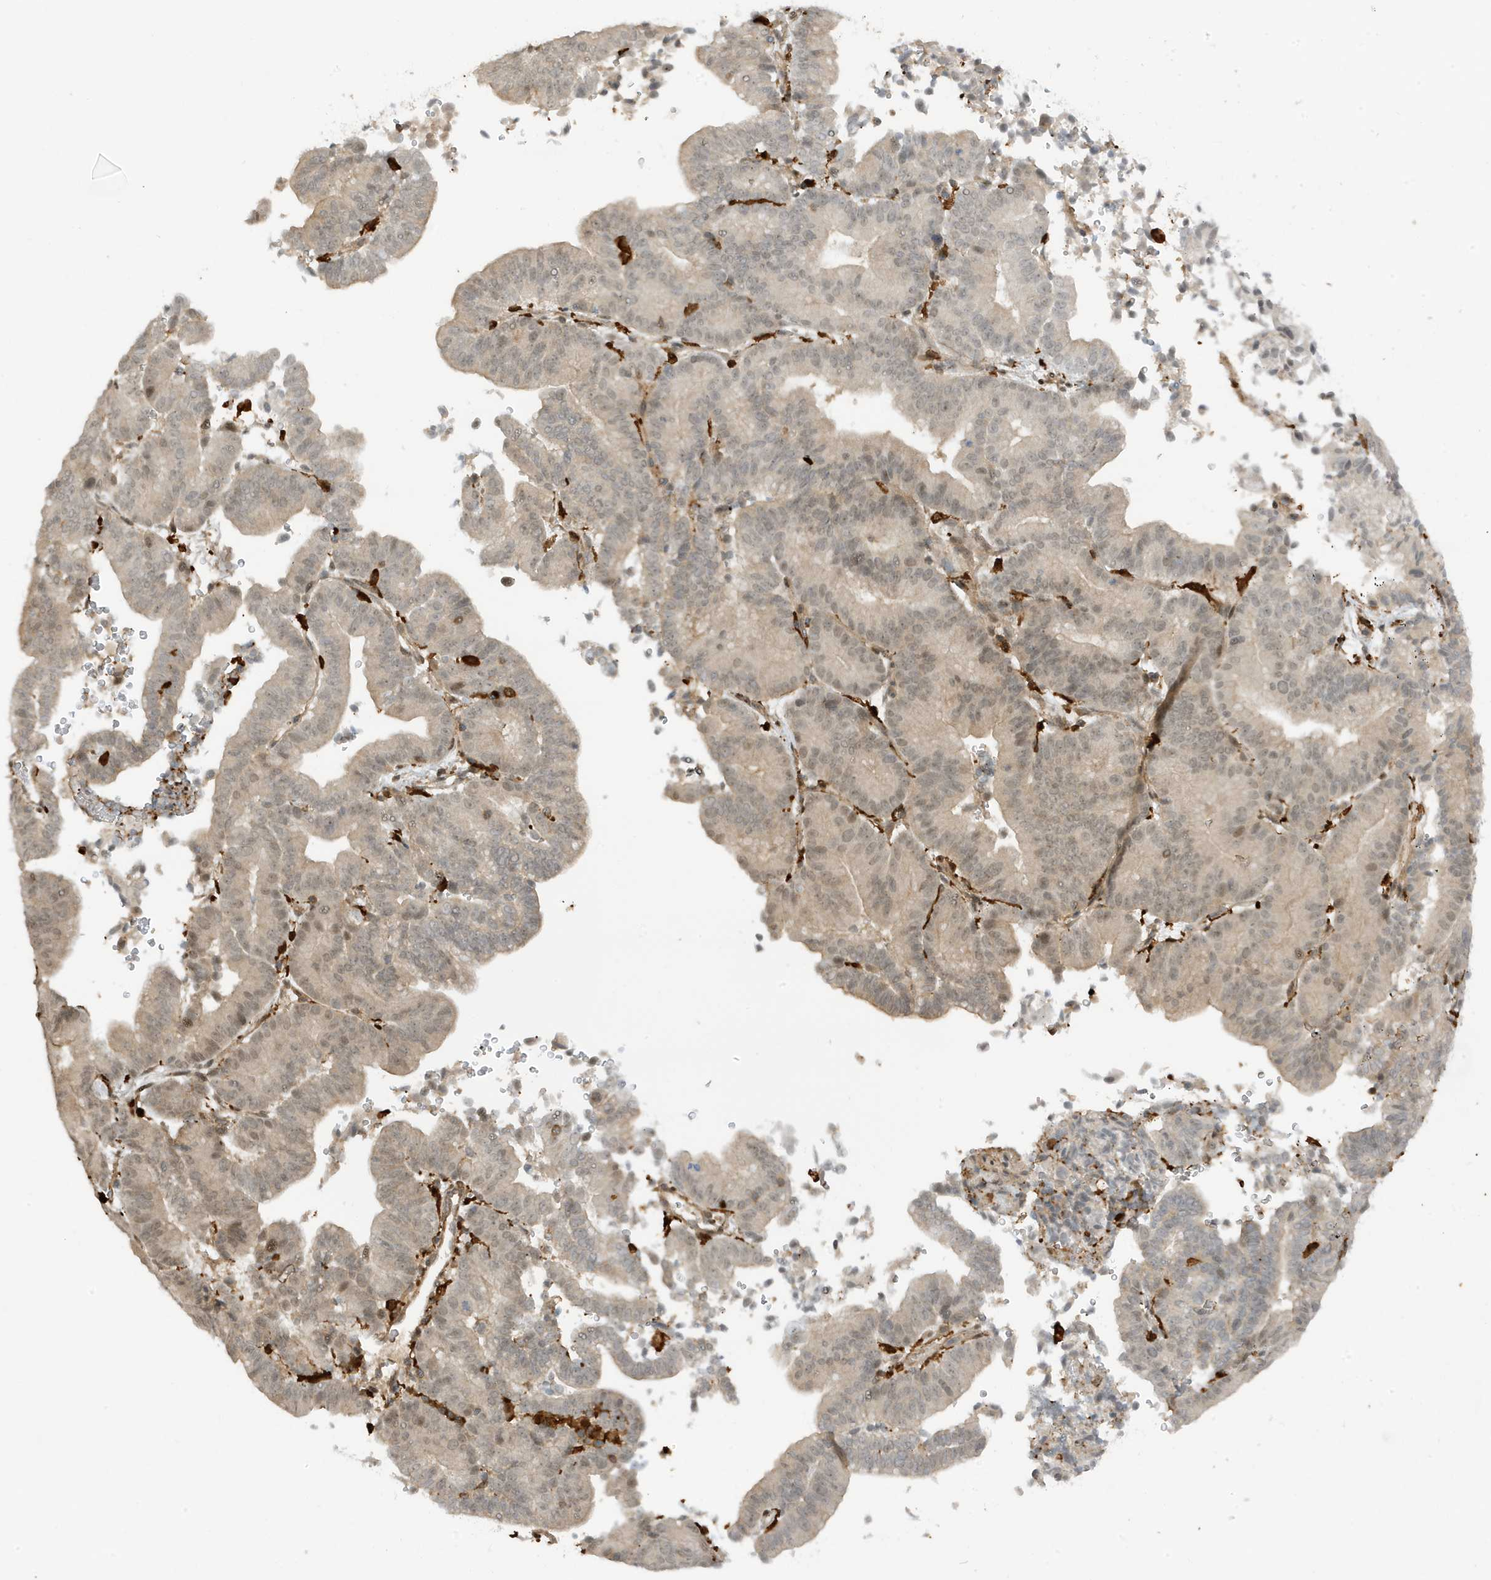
{"staining": {"intensity": "weak", "quantity": ">75%", "location": "nuclear"}, "tissue": "liver cancer", "cell_type": "Tumor cells", "image_type": "cancer", "snomed": [{"axis": "morphology", "description": "Cholangiocarcinoma"}, {"axis": "topography", "description": "Liver"}], "caption": "Cholangiocarcinoma (liver) stained for a protein (brown) exhibits weak nuclear positive expression in approximately >75% of tumor cells.", "gene": "PHACTR2", "patient": {"sex": "female", "age": 75}}